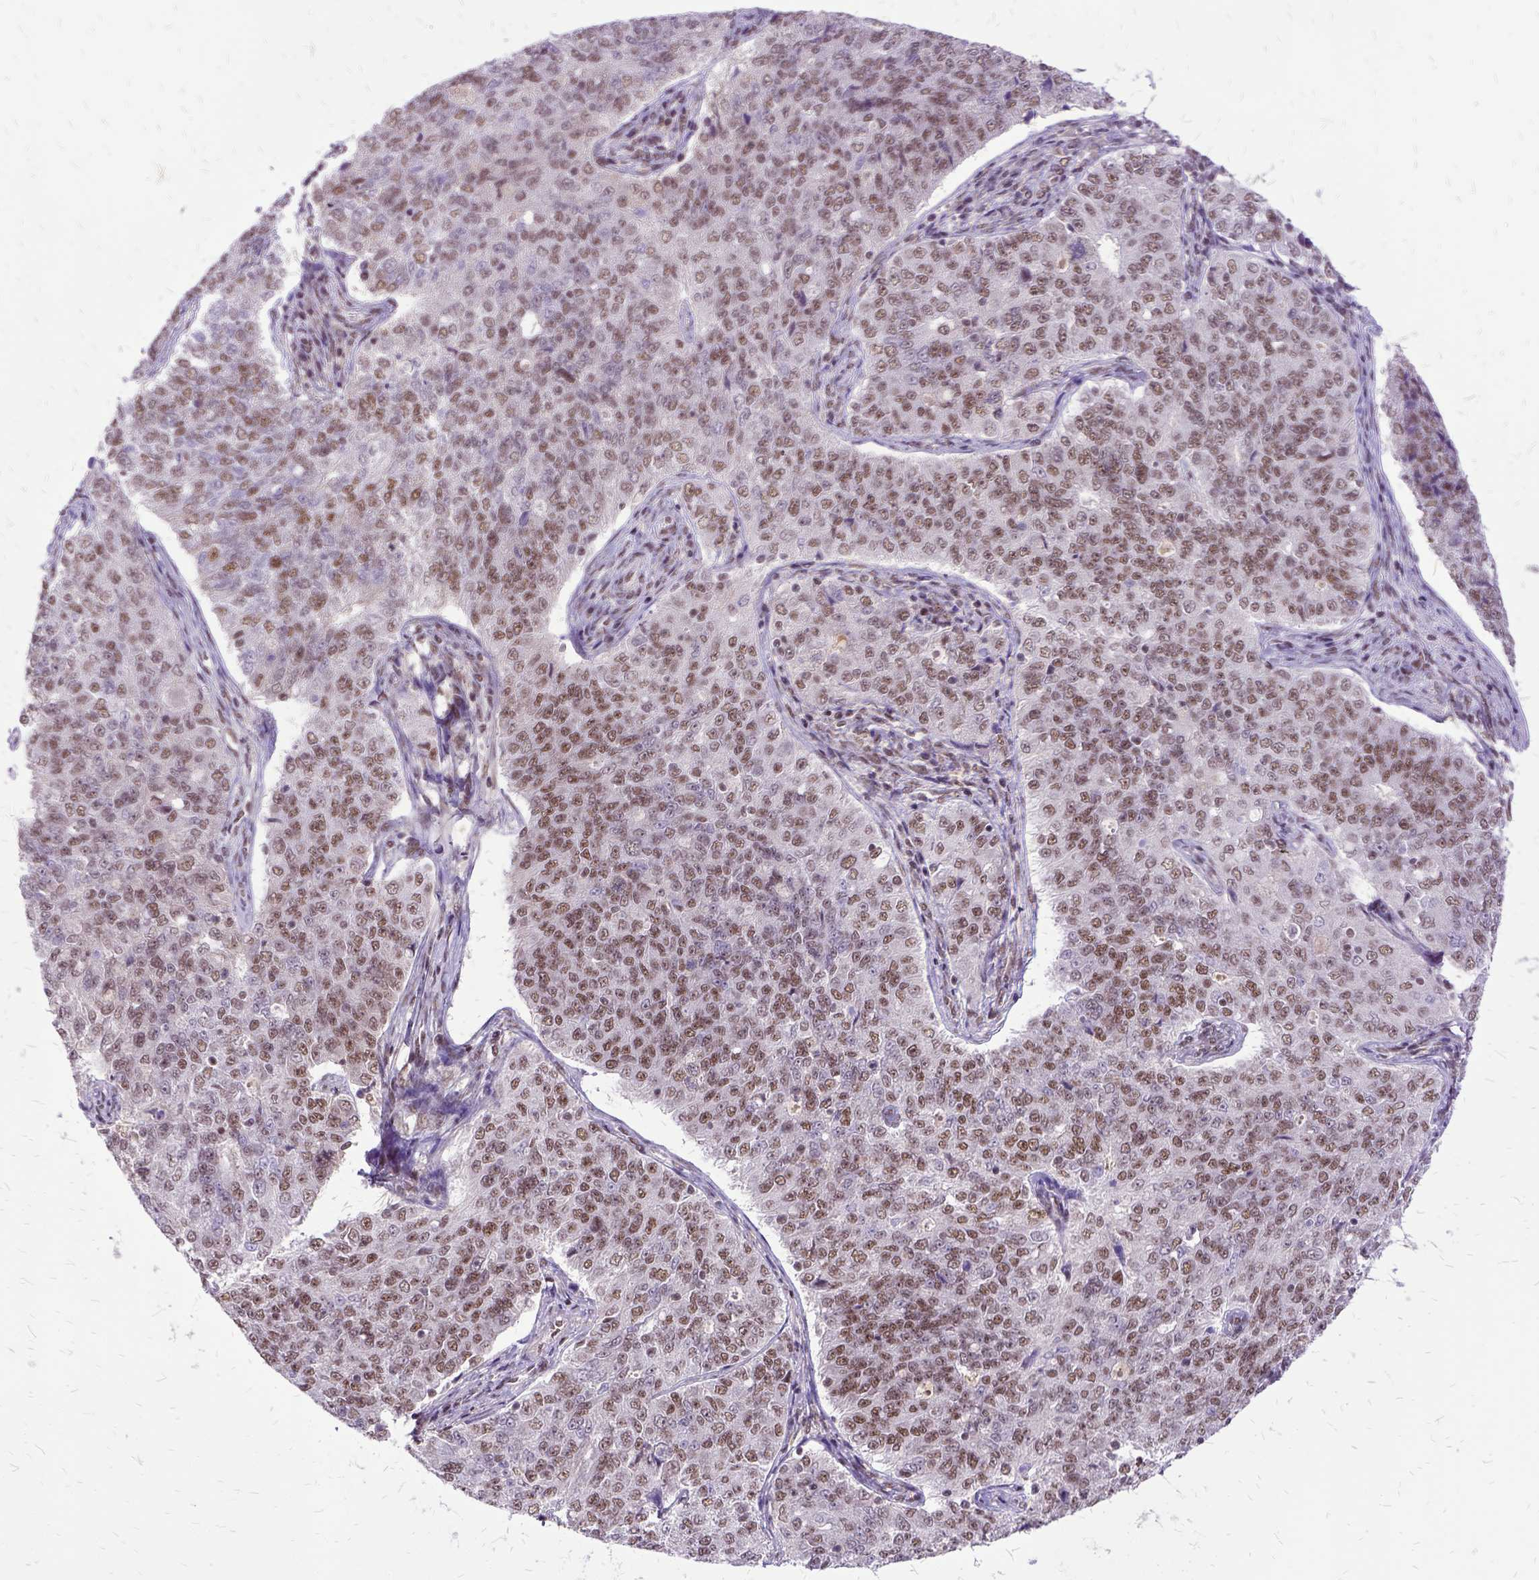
{"staining": {"intensity": "moderate", "quantity": ">75%", "location": "nuclear"}, "tissue": "endometrial cancer", "cell_type": "Tumor cells", "image_type": "cancer", "snomed": [{"axis": "morphology", "description": "Adenocarcinoma, NOS"}, {"axis": "topography", "description": "Endometrium"}], "caption": "Protein expression analysis of endometrial adenocarcinoma displays moderate nuclear positivity in approximately >75% of tumor cells.", "gene": "SETD1A", "patient": {"sex": "female", "age": 43}}